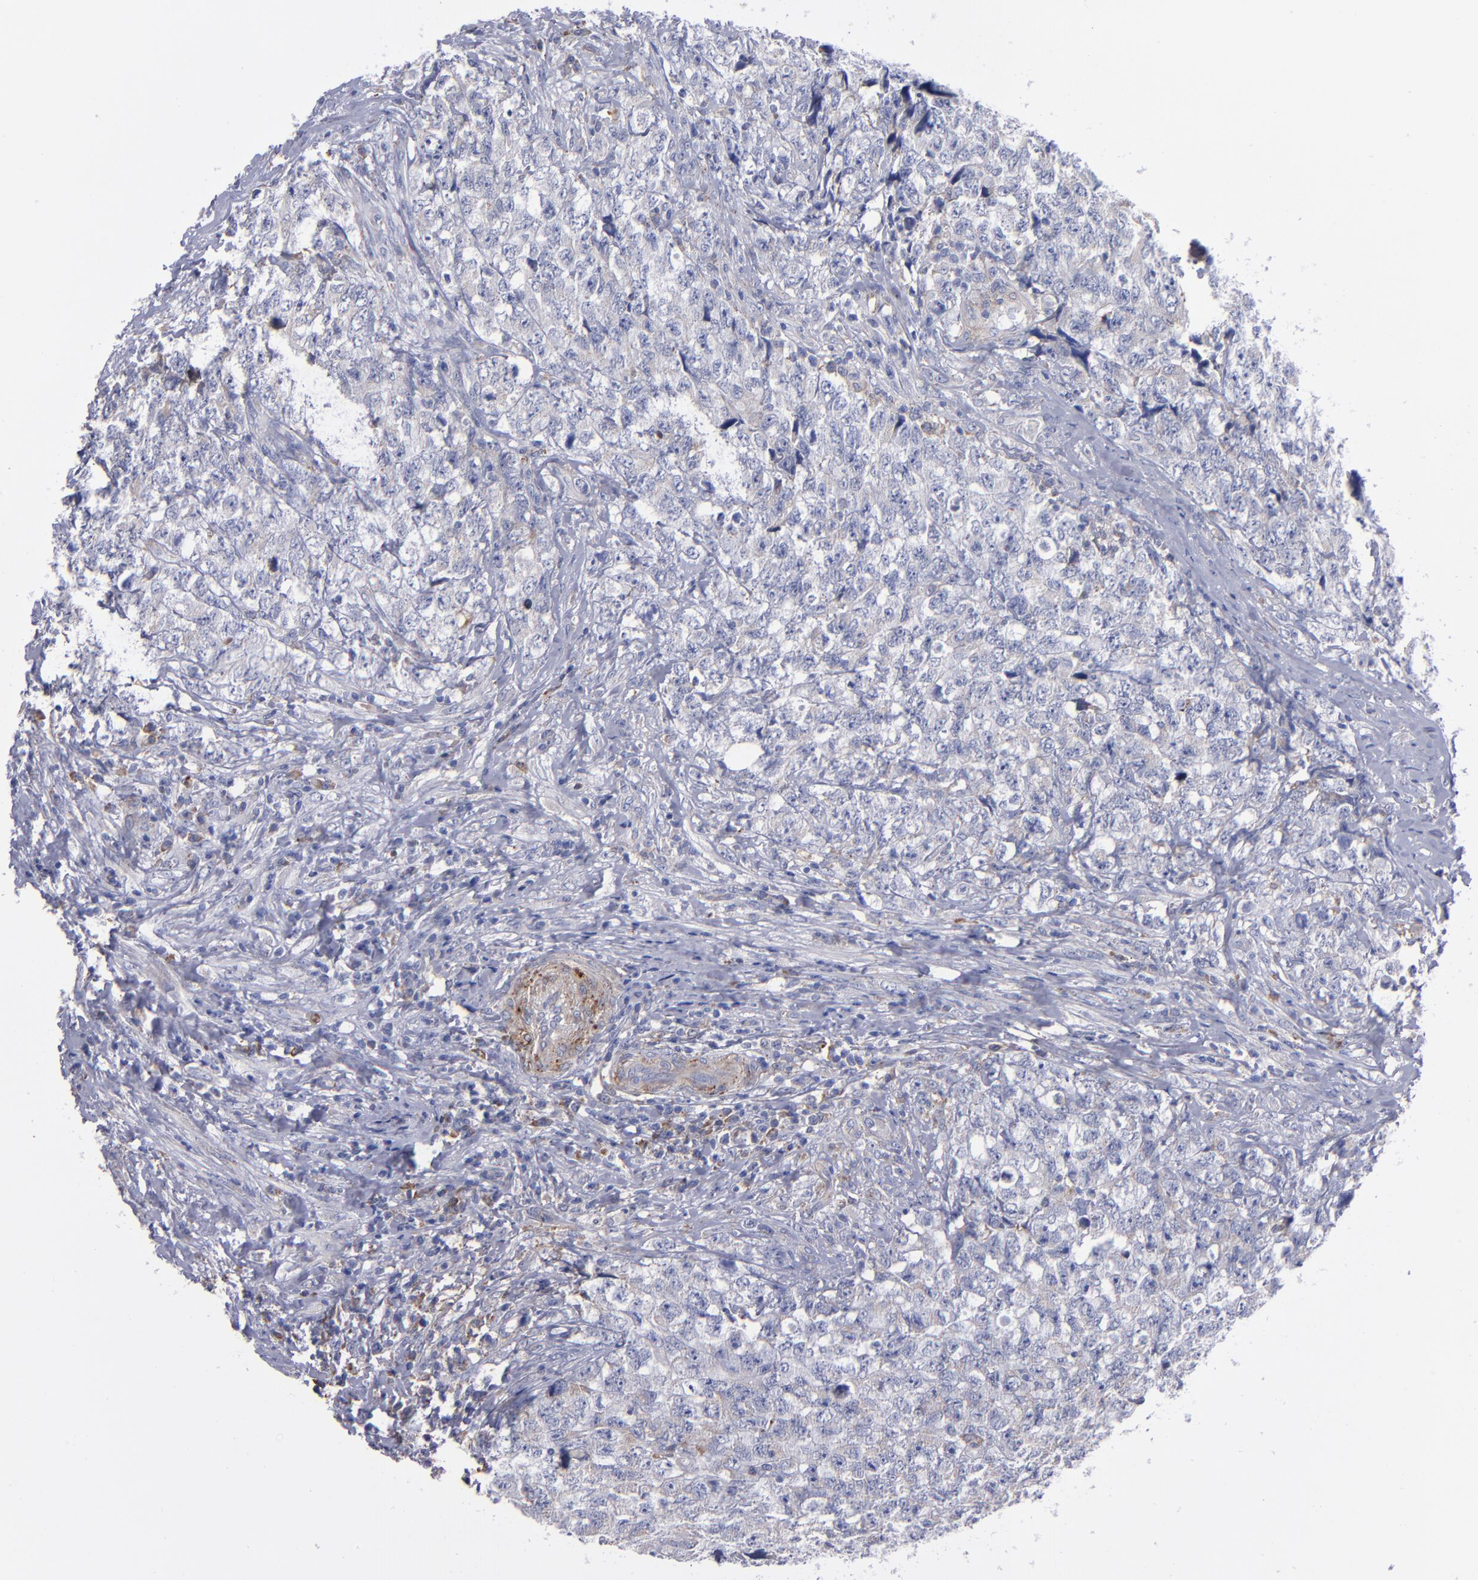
{"staining": {"intensity": "weak", "quantity": "<25%", "location": "cytoplasmic/membranous"}, "tissue": "testis cancer", "cell_type": "Tumor cells", "image_type": "cancer", "snomed": [{"axis": "morphology", "description": "Carcinoma, Embryonal, NOS"}, {"axis": "topography", "description": "Testis"}], "caption": "Testis cancer (embryonal carcinoma) stained for a protein using IHC reveals no positivity tumor cells.", "gene": "MFGE8", "patient": {"sex": "male", "age": 31}}